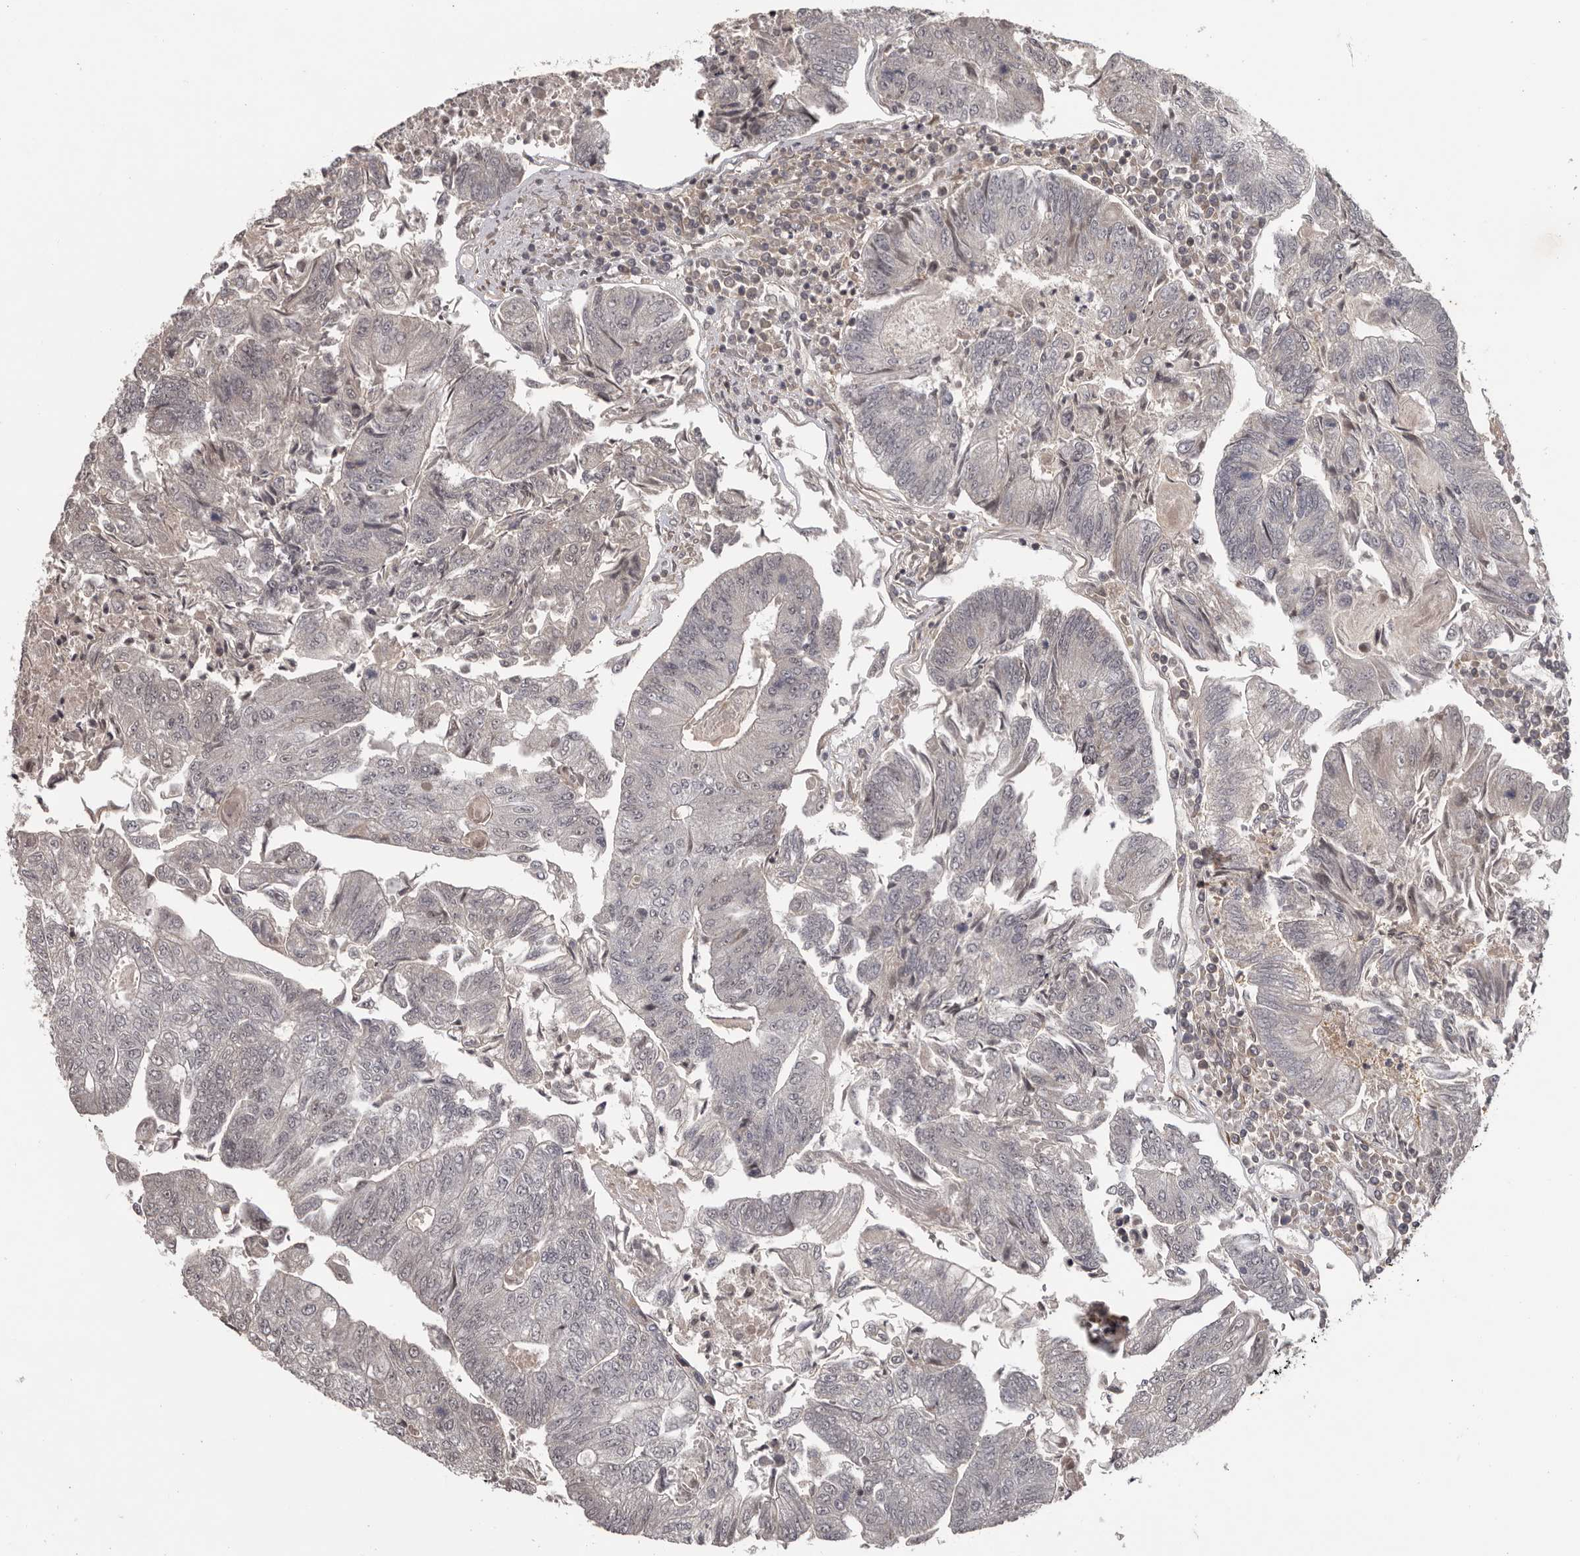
{"staining": {"intensity": "negative", "quantity": "none", "location": "none"}, "tissue": "colorectal cancer", "cell_type": "Tumor cells", "image_type": "cancer", "snomed": [{"axis": "morphology", "description": "Adenocarcinoma, NOS"}, {"axis": "topography", "description": "Colon"}], "caption": "Colorectal cancer (adenocarcinoma) was stained to show a protein in brown. There is no significant expression in tumor cells.", "gene": "ANKRD44", "patient": {"sex": "female", "age": 67}}